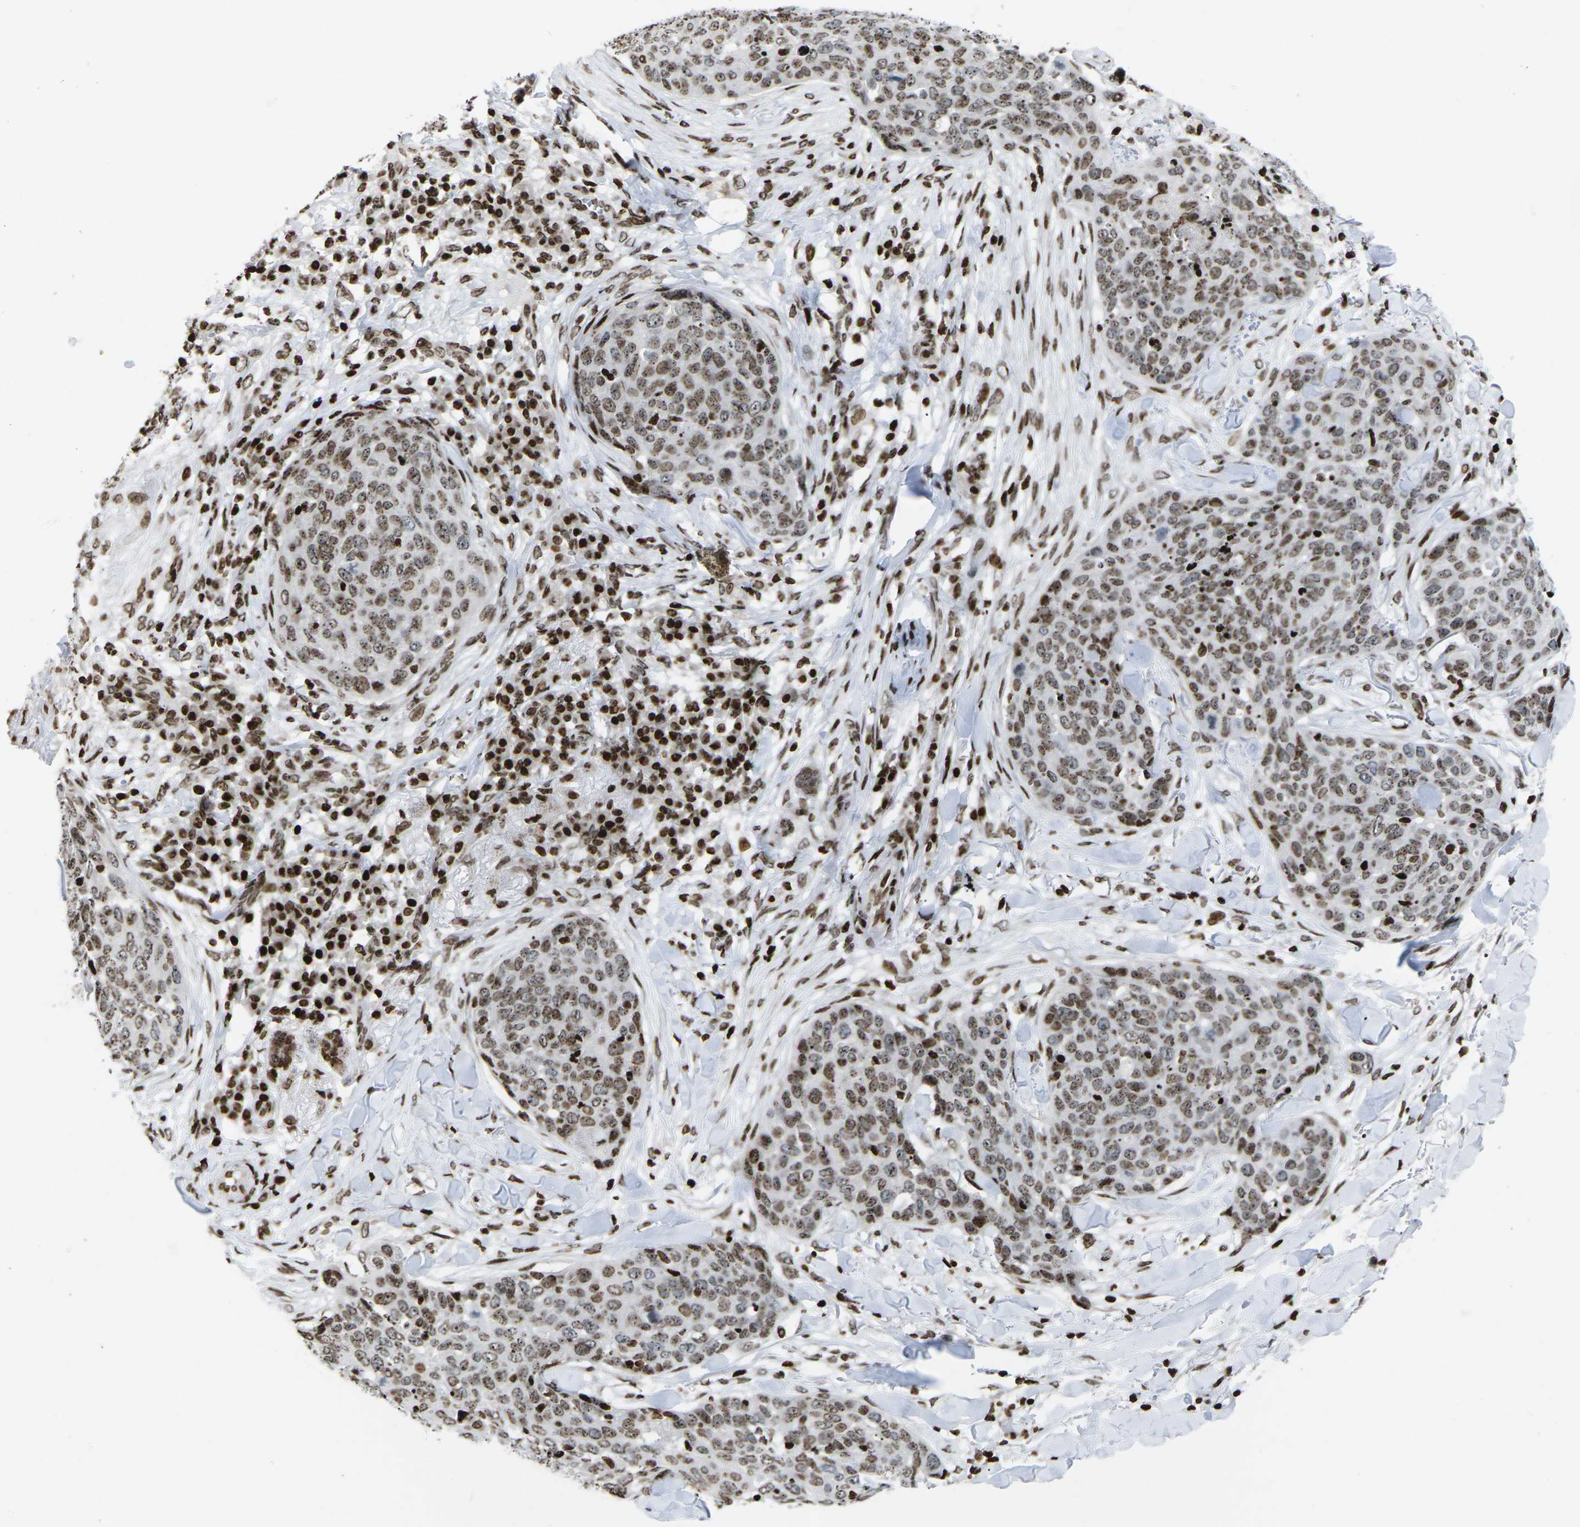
{"staining": {"intensity": "strong", "quantity": ">75%", "location": "nuclear"}, "tissue": "skin cancer", "cell_type": "Tumor cells", "image_type": "cancer", "snomed": [{"axis": "morphology", "description": "Squamous cell carcinoma in situ, NOS"}, {"axis": "morphology", "description": "Squamous cell carcinoma, NOS"}, {"axis": "topography", "description": "Skin"}], "caption": "IHC staining of skin cancer (squamous cell carcinoma in situ), which displays high levels of strong nuclear positivity in approximately >75% of tumor cells indicating strong nuclear protein staining. The staining was performed using DAB (brown) for protein detection and nuclei were counterstained in hematoxylin (blue).", "gene": "H1-4", "patient": {"sex": "male", "age": 93}}